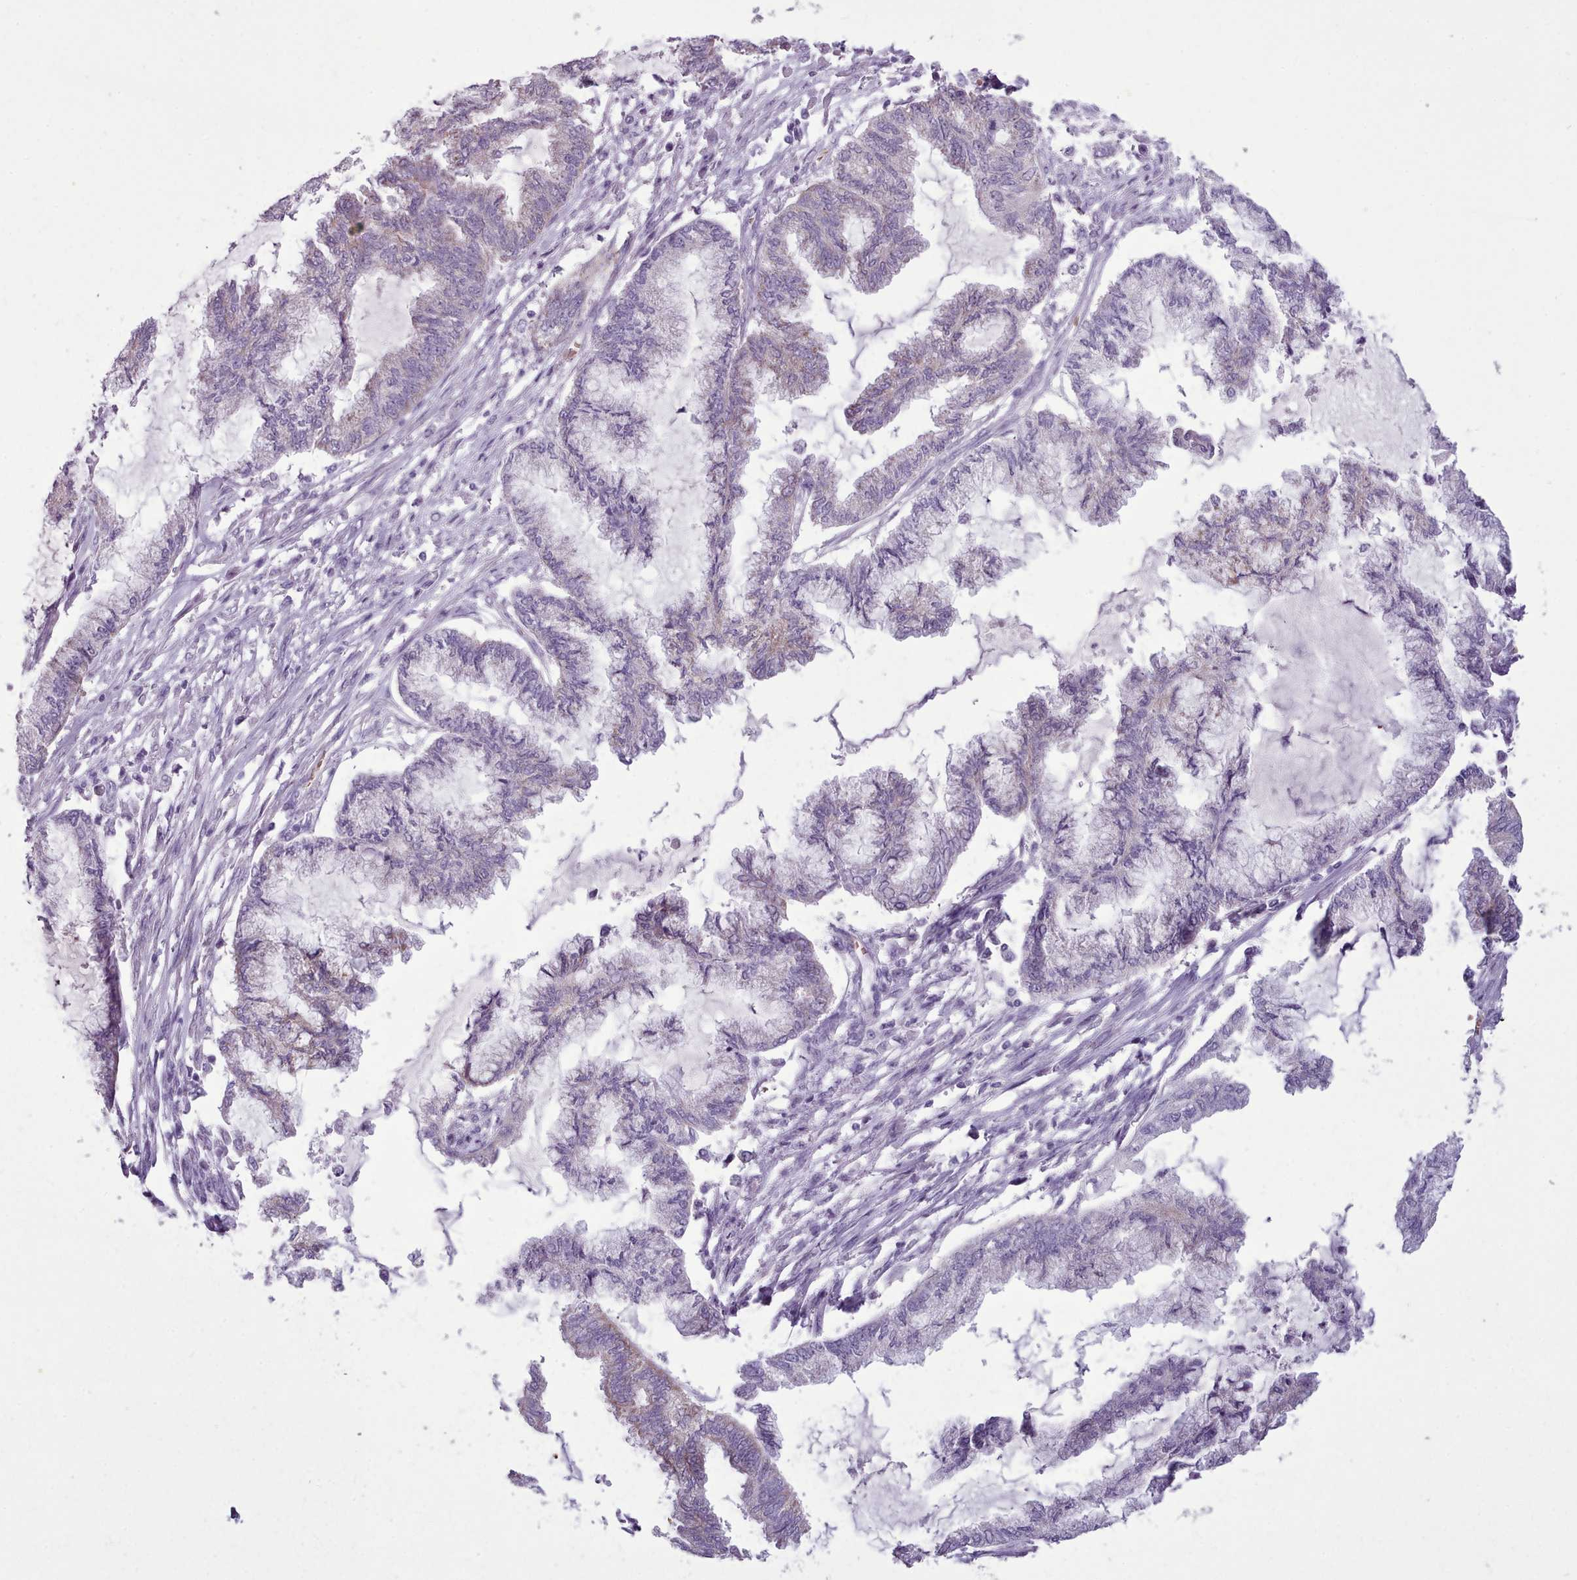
{"staining": {"intensity": "negative", "quantity": "none", "location": "none"}, "tissue": "endometrial cancer", "cell_type": "Tumor cells", "image_type": "cancer", "snomed": [{"axis": "morphology", "description": "Adenocarcinoma, NOS"}, {"axis": "topography", "description": "Endometrium"}], "caption": "The image demonstrates no staining of tumor cells in adenocarcinoma (endometrial).", "gene": "AK4", "patient": {"sex": "female", "age": 86}}